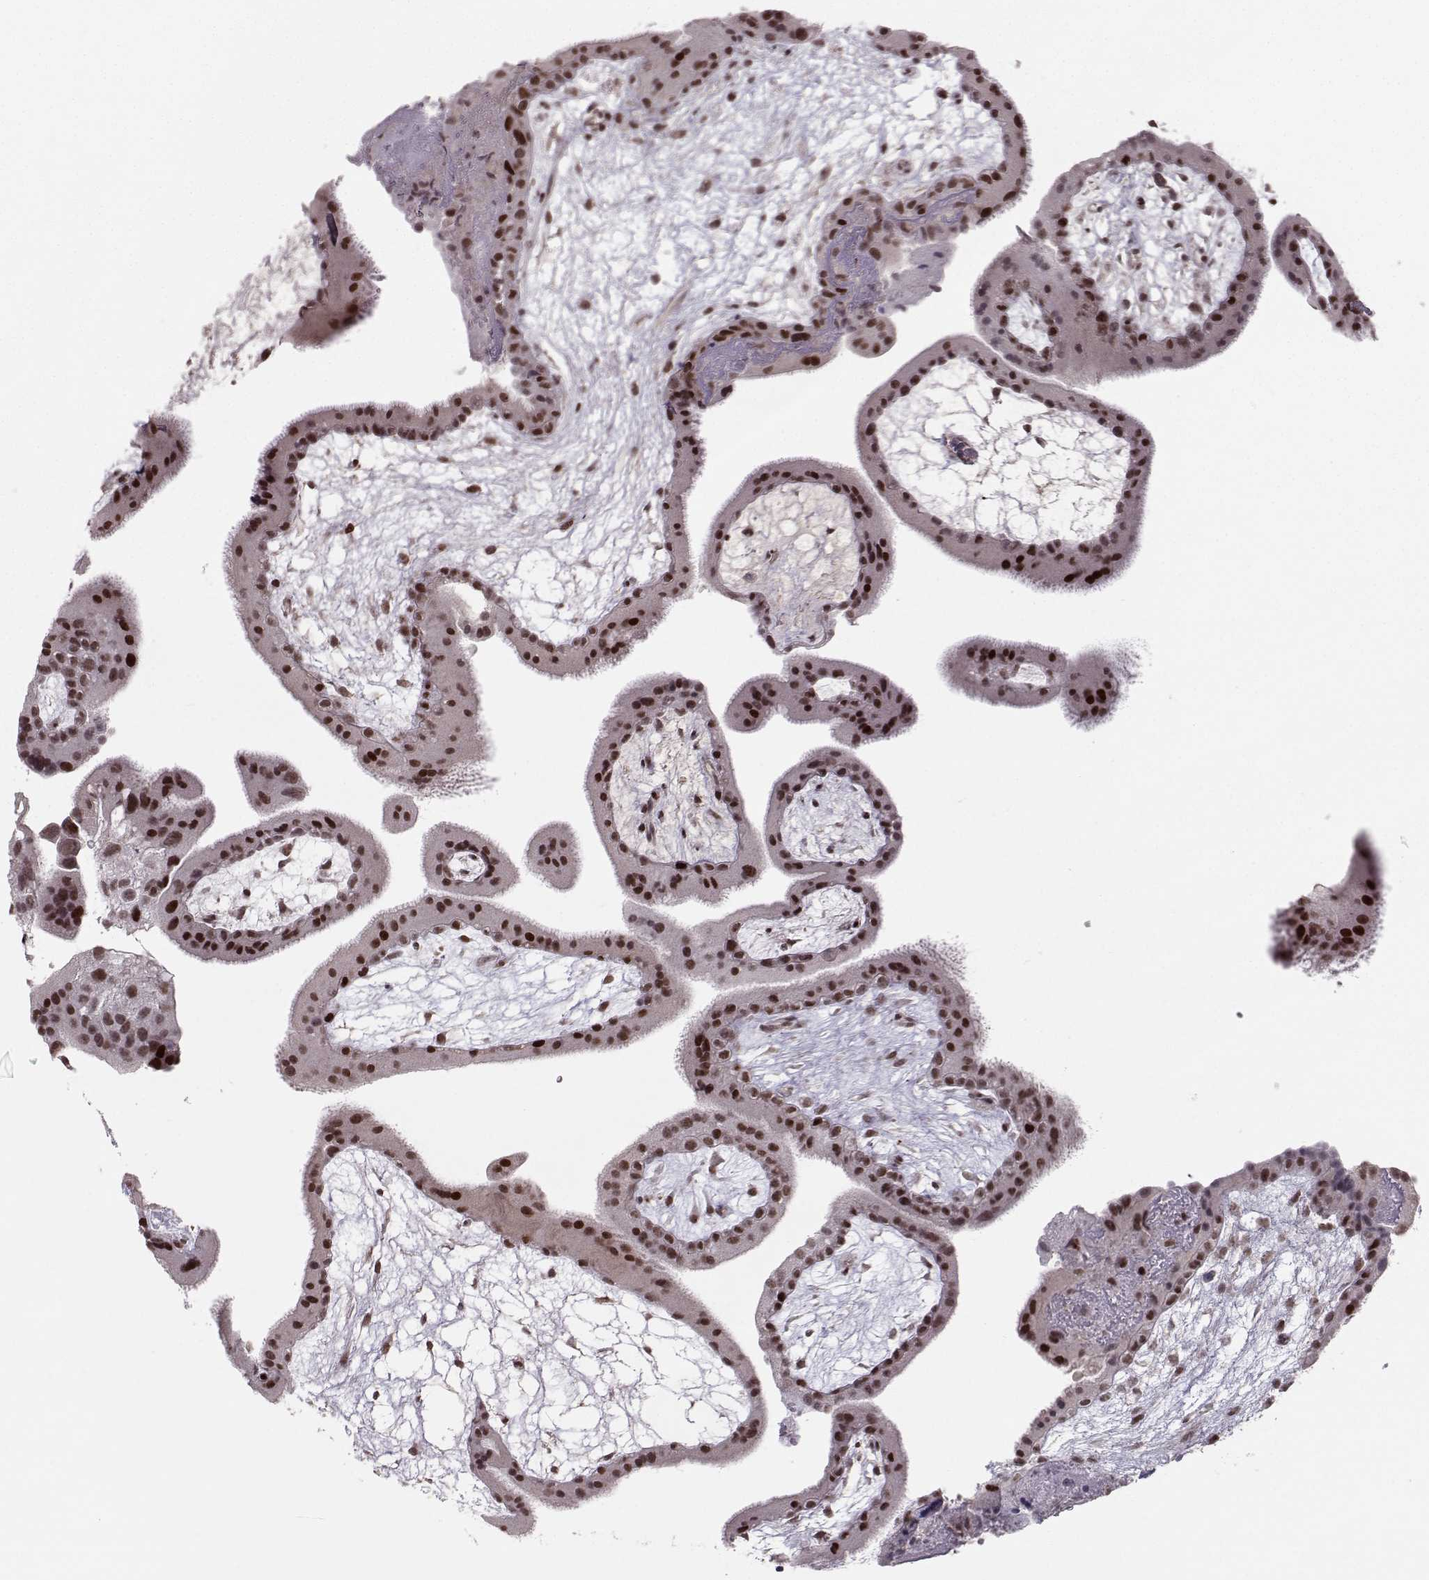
{"staining": {"intensity": "strong", "quantity": ">75%", "location": "nuclear"}, "tissue": "placenta", "cell_type": "Decidual cells", "image_type": "normal", "snomed": [{"axis": "morphology", "description": "Normal tissue, NOS"}, {"axis": "topography", "description": "Placenta"}], "caption": "About >75% of decidual cells in benign placenta show strong nuclear protein staining as visualized by brown immunohistochemical staining.", "gene": "SNAPC2", "patient": {"sex": "female", "age": 19}}